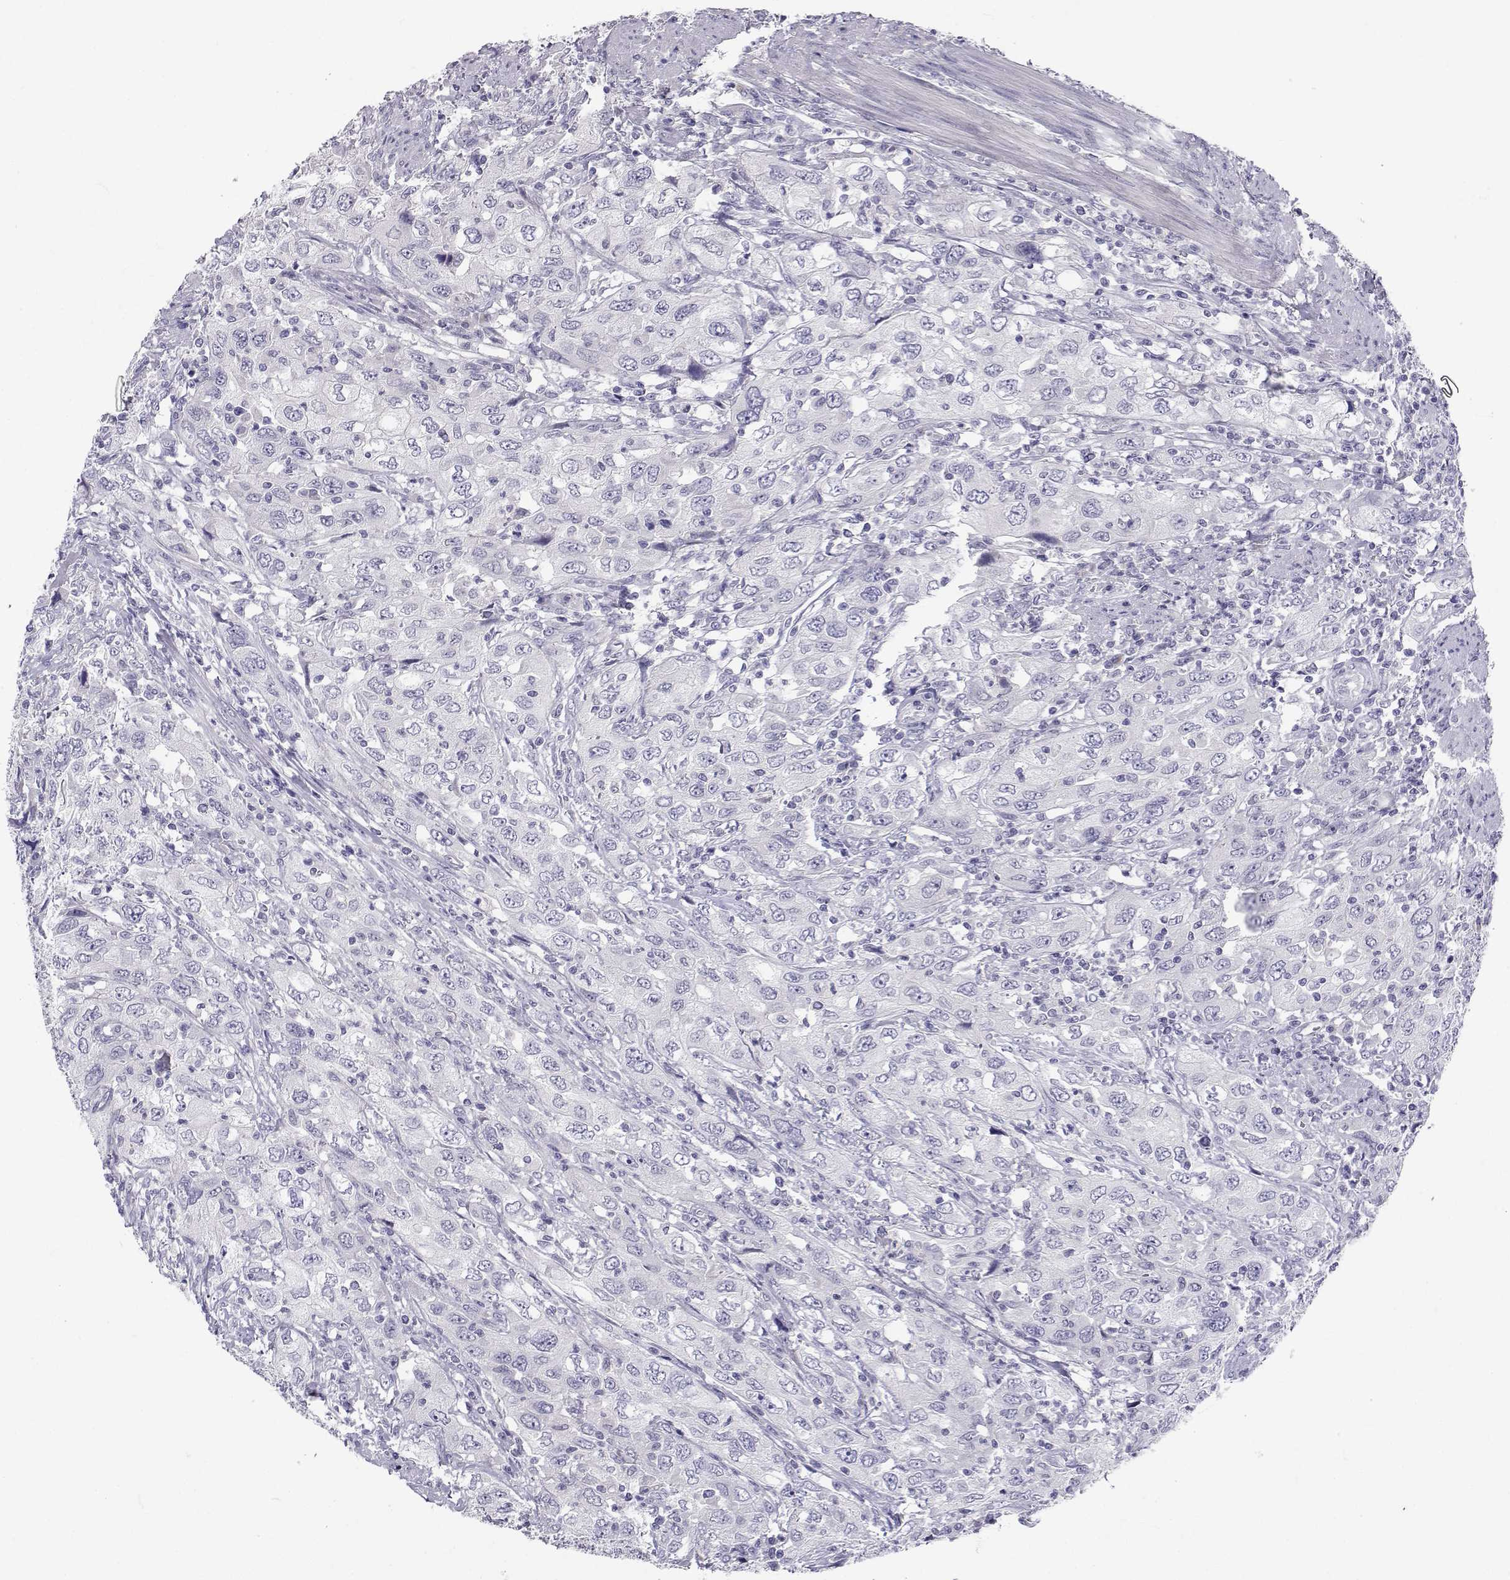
{"staining": {"intensity": "negative", "quantity": "none", "location": "none"}, "tissue": "urothelial cancer", "cell_type": "Tumor cells", "image_type": "cancer", "snomed": [{"axis": "morphology", "description": "Urothelial carcinoma, High grade"}, {"axis": "topography", "description": "Urinary bladder"}], "caption": "Tumor cells show no significant protein staining in urothelial cancer.", "gene": "SLC6A3", "patient": {"sex": "male", "age": 76}}